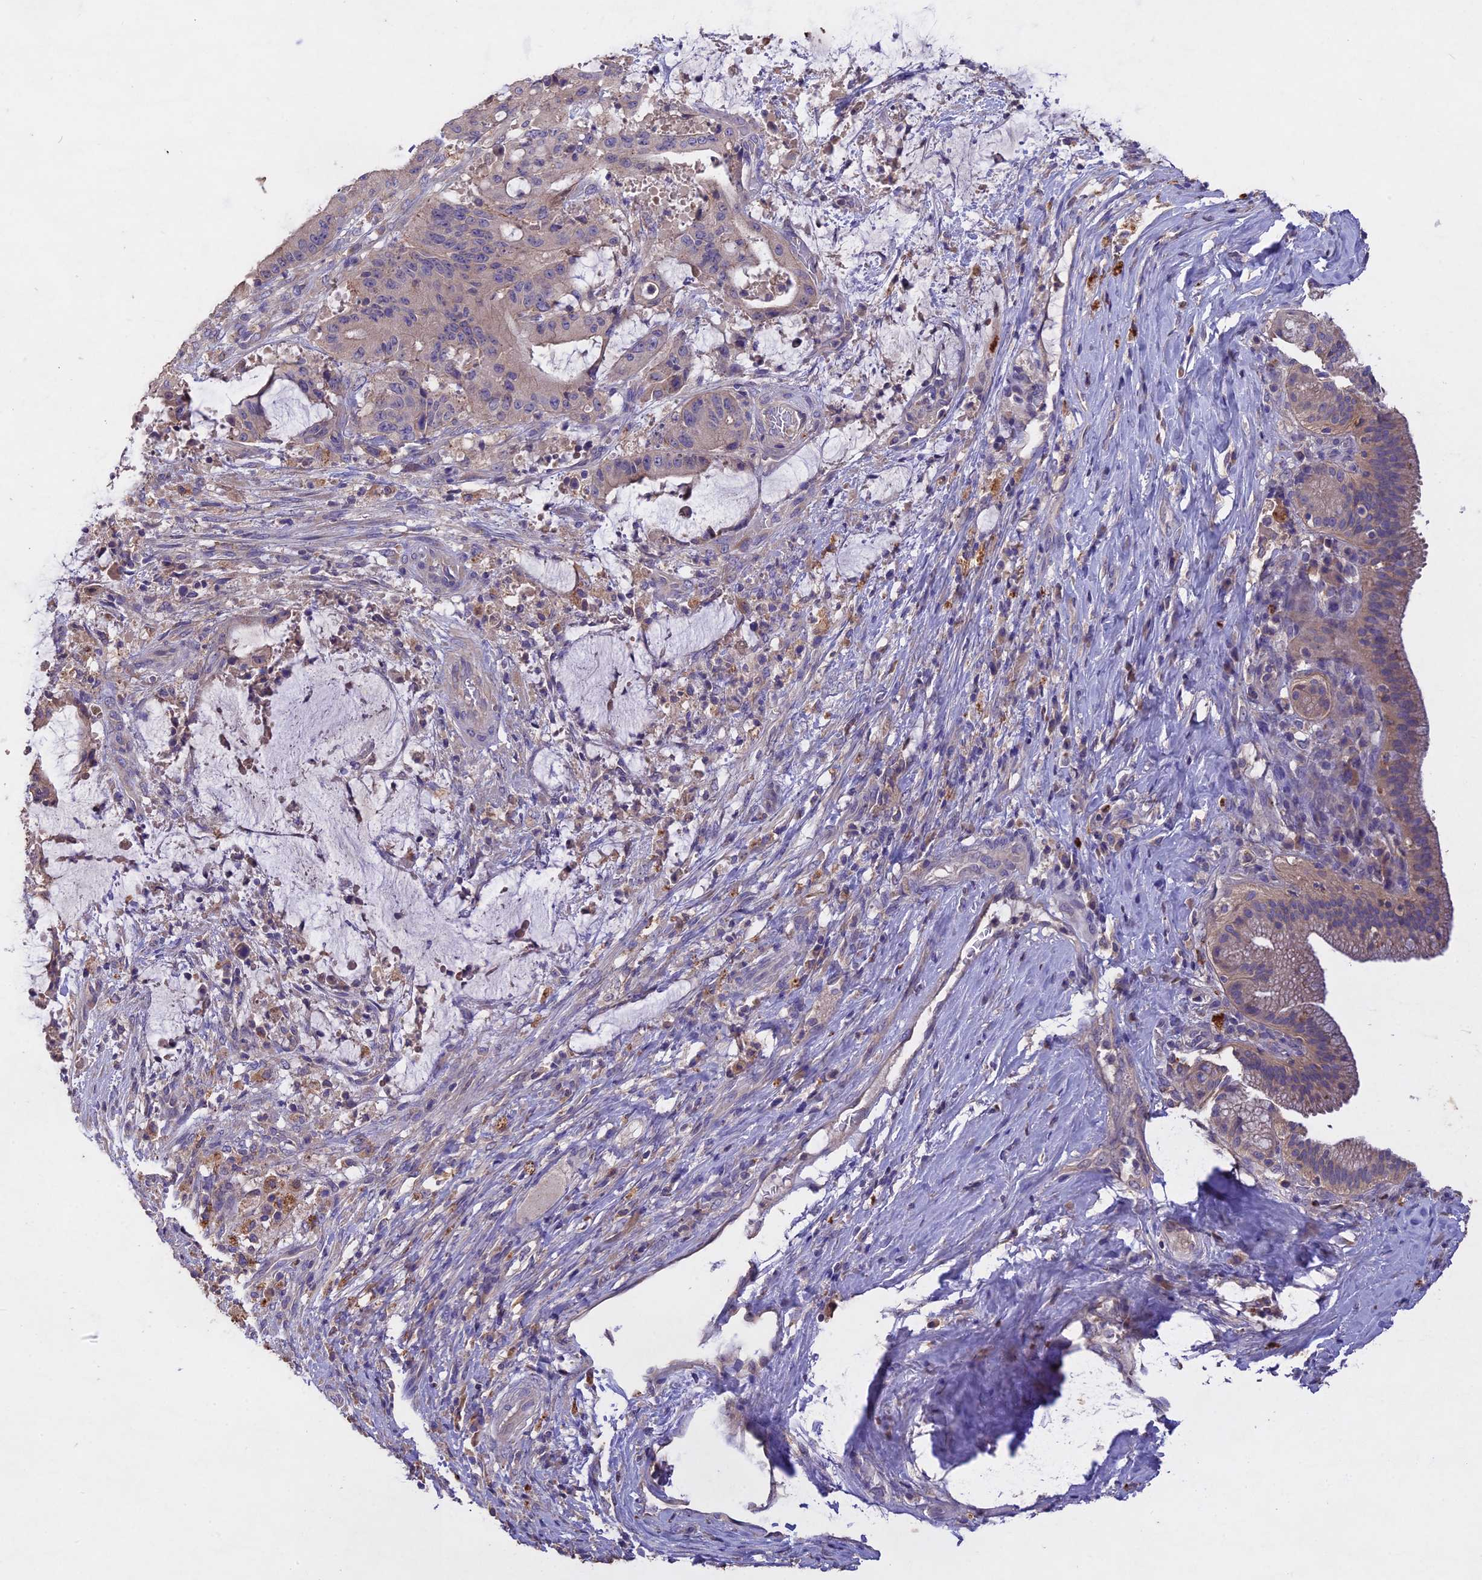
{"staining": {"intensity": "weak", "quantity": "<25%", "location": "cytoplasmic/membranous"}, "tissue": "liver cancer", "cell_type": "Tumor cells", "image_type": "cancer", "snomed": [{"axis": "morphology", "description": "Normal tissue, NOS"}, {"axis": "morphology", "description": "Cholangiocarcinoma"}, {"axis": "topography", "description": "Liver"}, {"axis": "topography", "description": "Peripheral nerve tissue"}], "caption": "IHC micrograph of human liver cancer stained for a protein (brown), which shows no expression in tumor cells.", "gene": "SLC26A4", "patient": {"sex": "female", "age": 73}}